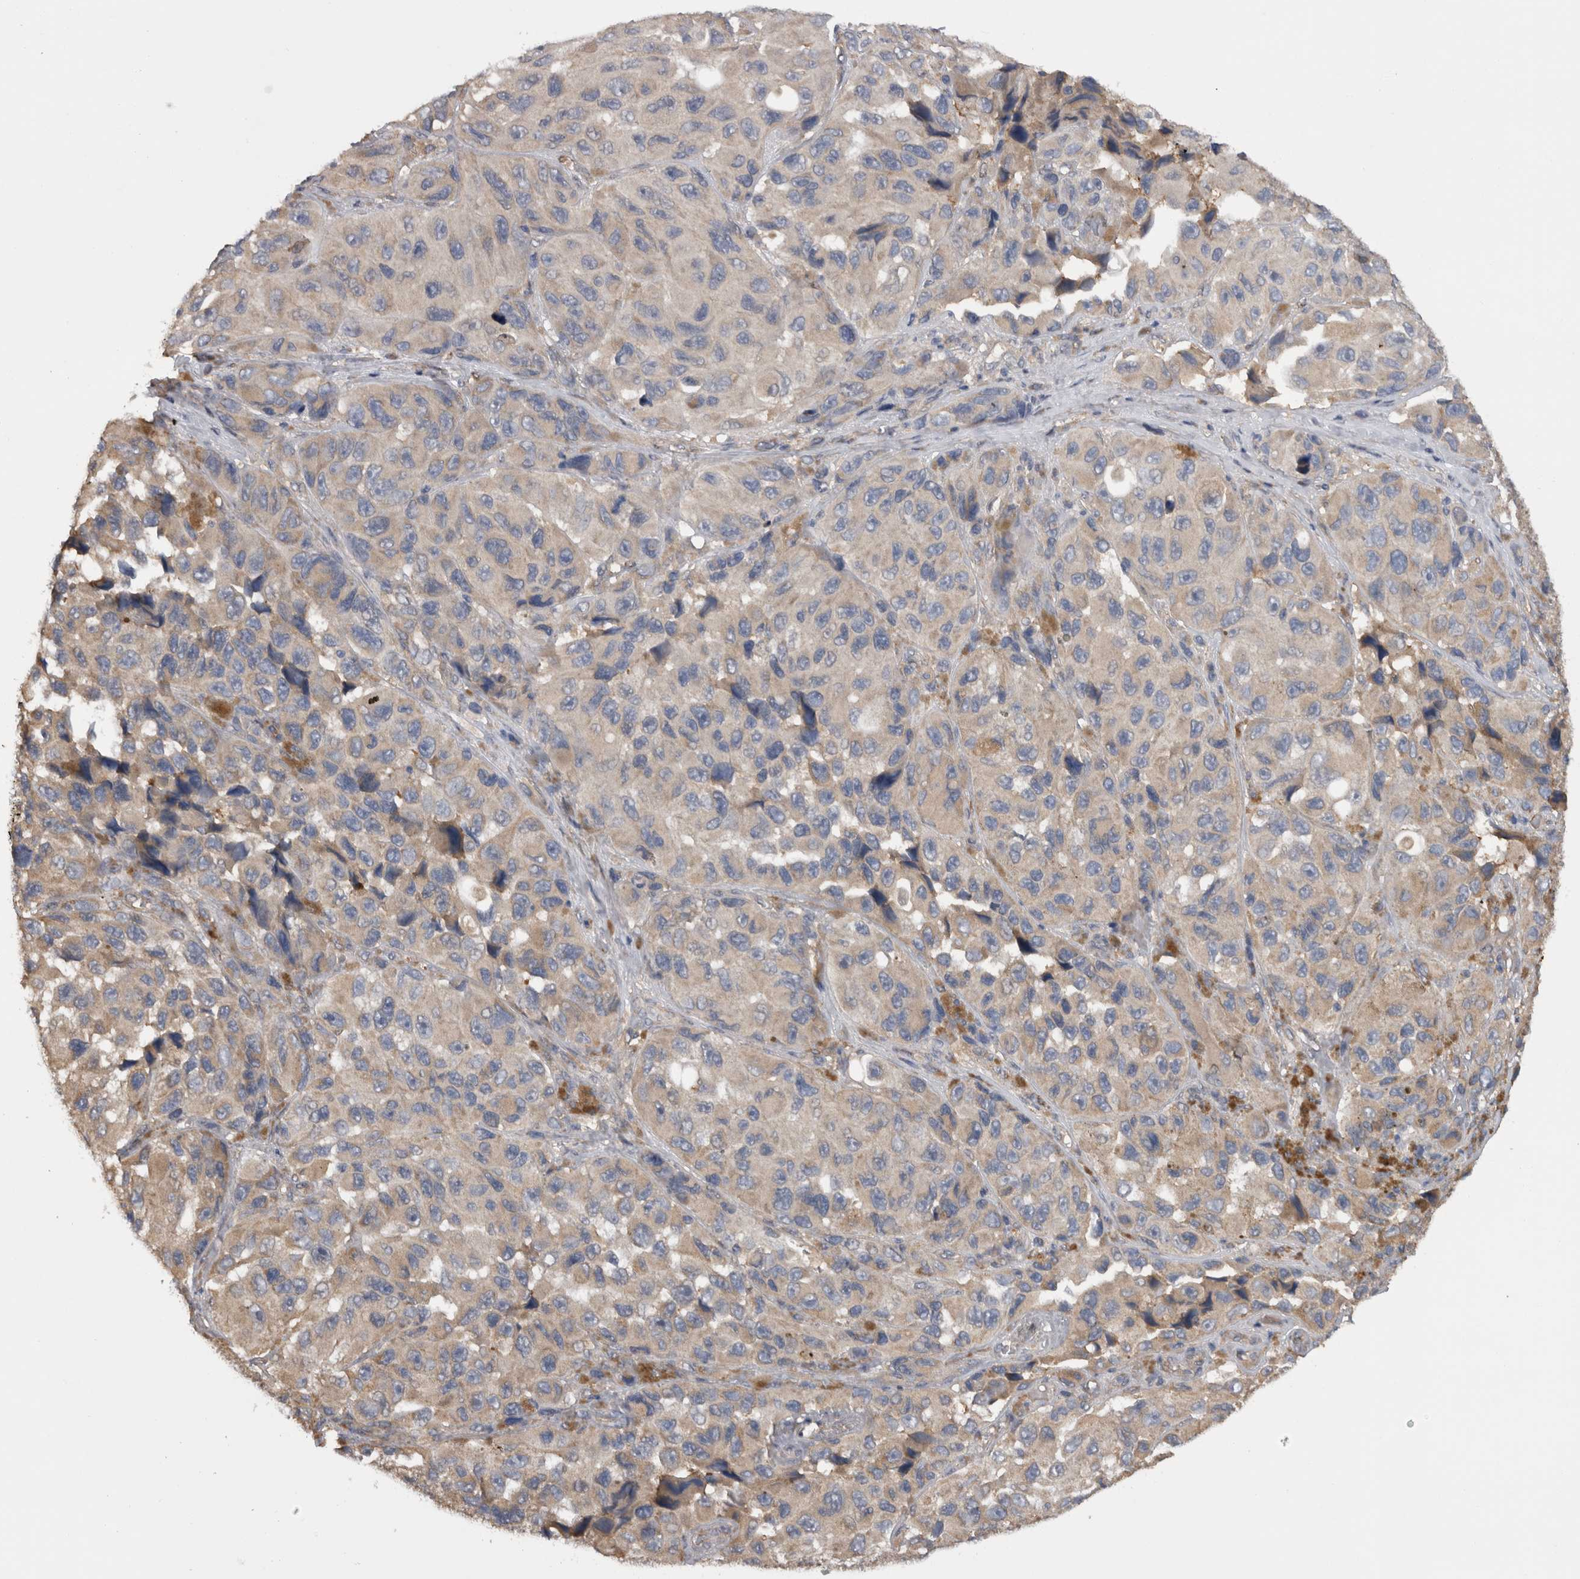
{"staining": {"intensity": "negative", "quantity": "none", "location": "none"}, "tissue": "melanoma", "cell_type": "Tumor cells", "image_type": "cancer", "snomed": [{"axis": "morphology", "description": "Malignant melanoma, NOS"}, {"axis": "topography", "description": "Skin"}], "caption": "This is an immunohistochemistry histopathology image of malignant melanoma. There is no staining in tumor cells.", "gene": "TMED7", "patient": {"sex": "female", "age": 73}}